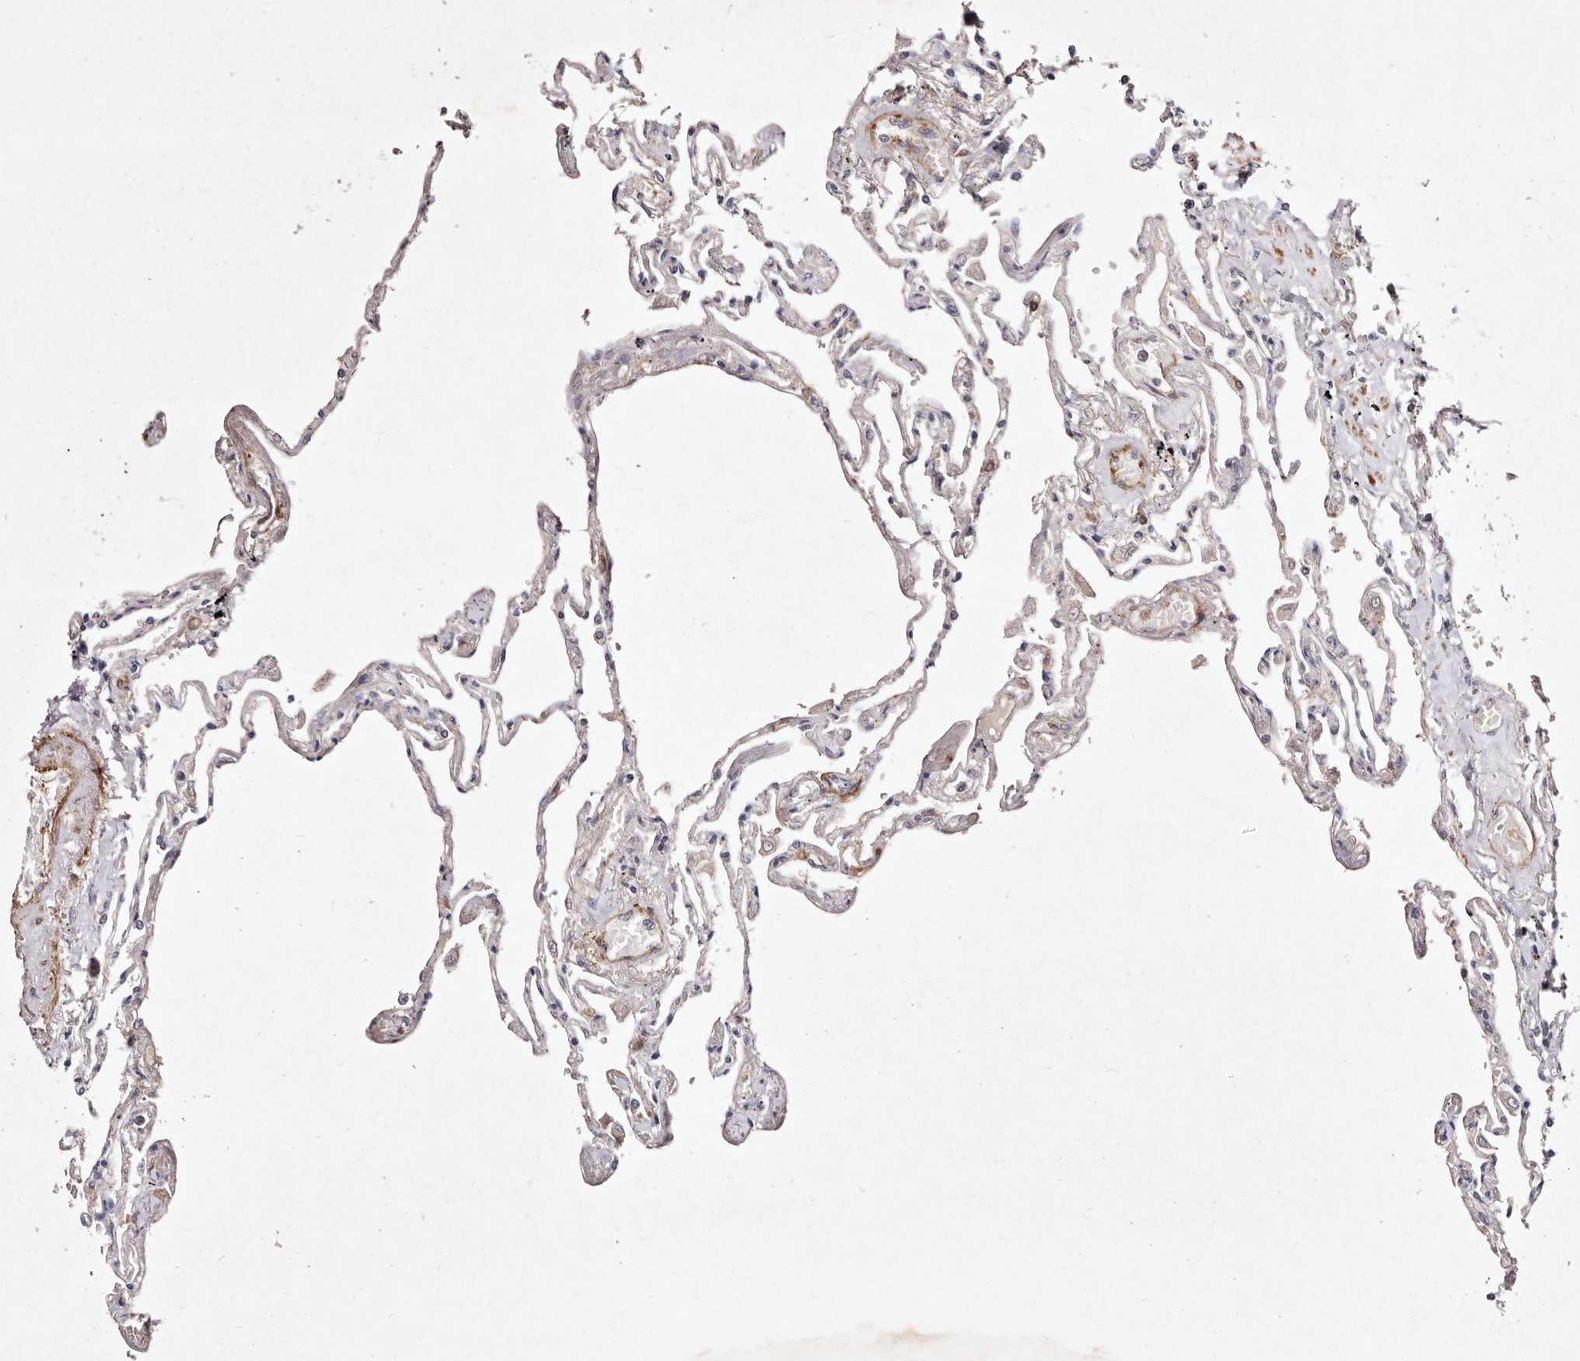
{"staining": {"intensity": "weak", "quantity": "<25%", "location": "cytoplasmic/membranous"}, "tissue": "lung", "cell_type": "Alveolar cells", "image_type": "normal", "snomed": [{"axis": "morphology", "description": "Normal tissue, NOS"}, {"axis": "topography", "description": "Lung"}], "caption": "A high-resolution photomicrograph shows IHC staining of unremarkable lung, which reveals no significant staining in alveolar cells. (Stains: DAB immunohistochemistry (IHC) with hematoxylin counter stain, Microscopy: brightfield microscopy at high magnification).", "gene": "MTMR11", "patient": {"sex": "female", "age": 67}}